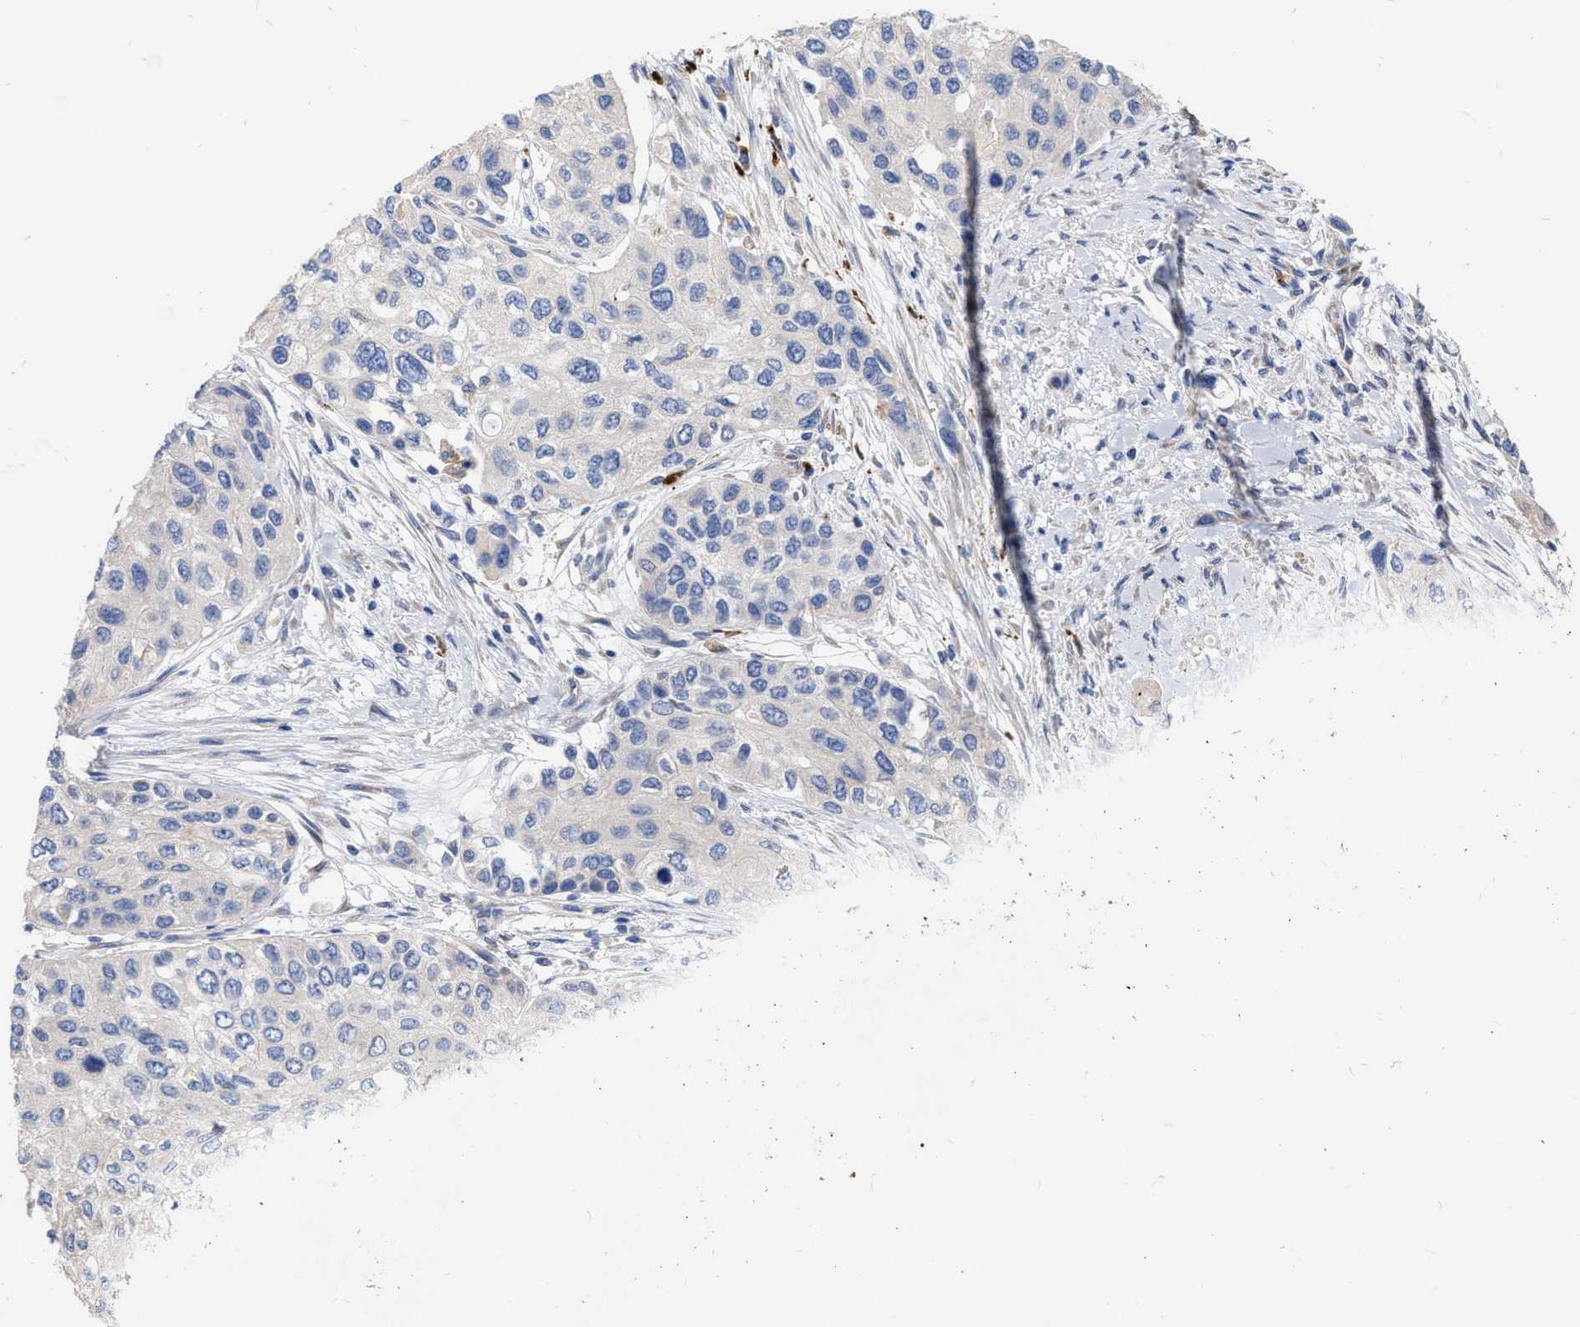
{"staining": {"intensity": "negative", "quantity": "none", "location": "none"}, "tissue": "urothelial cancer", "cell_type": "Tumor cells", "image_type": "cancer", "snomed": [{"axis": "morphology", "description": "Urothelial carcinoma, High grade"}, {"axis": "topography", "description": "Urinary bladder"}], "caption": "Immunohistochemical staining of urothelial cancer demonstrates no significant expression in tumor cells.", "gene": "MLST8", "patient": {"sex": "female", "age": 56}}